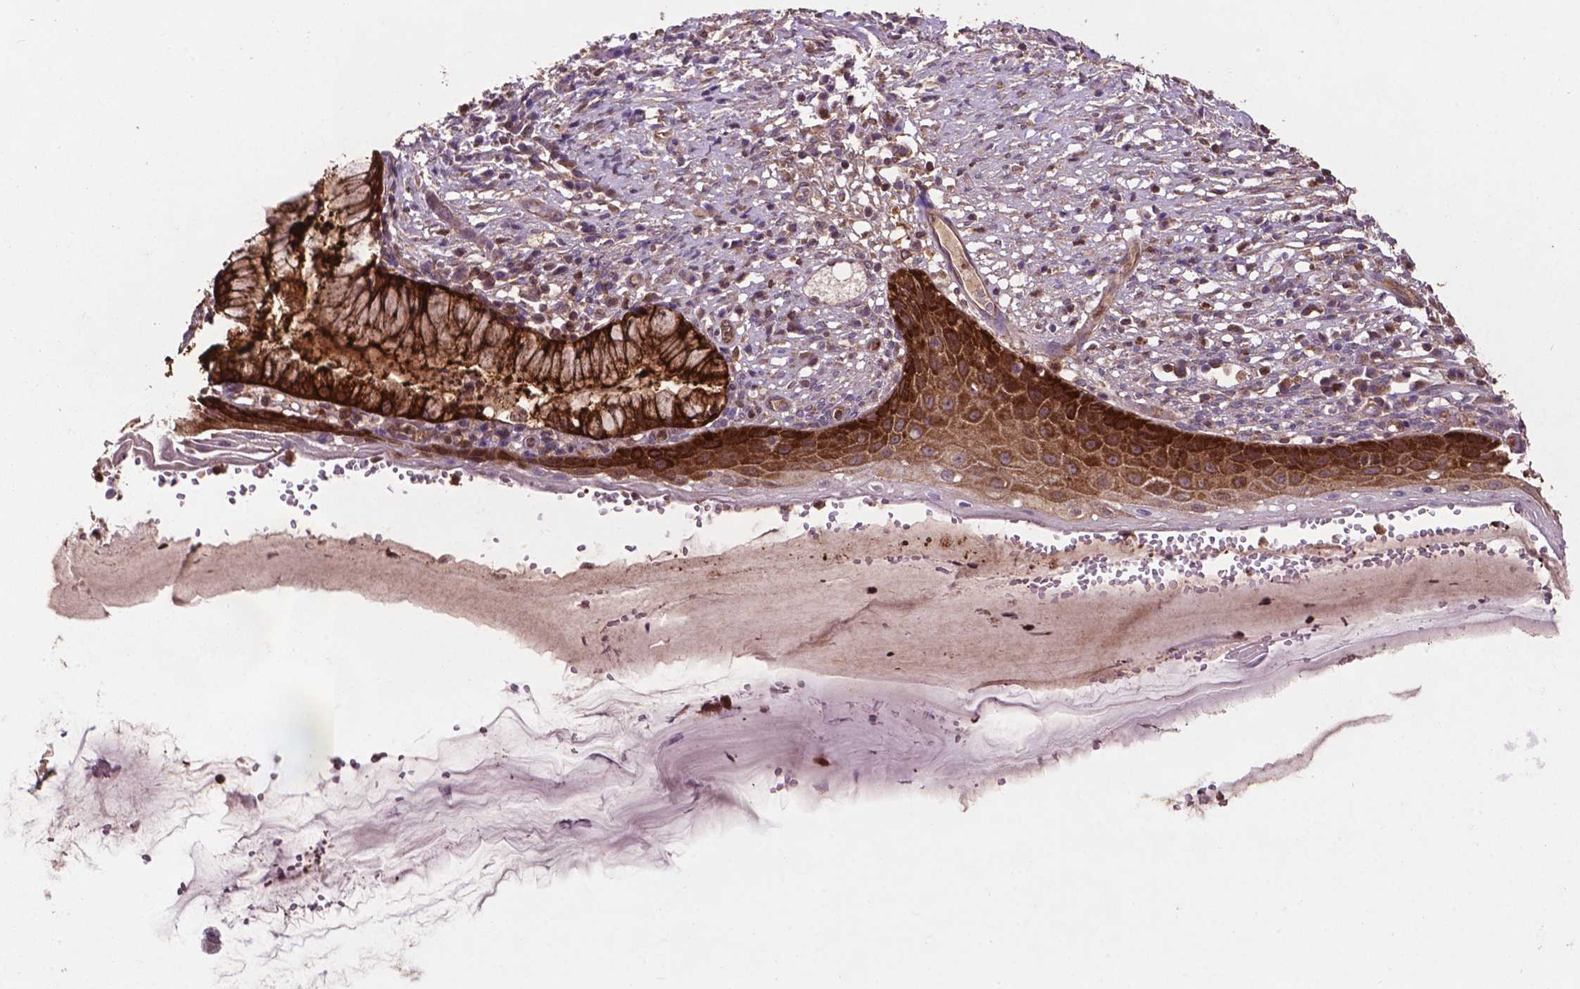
{"staining": {"intensity": "strong", "quantity": ">75%", "location": "cytoplasmic/membranous"}, "tissue": "cervix", "cell_type": "Glandular cells", "image_type": "normal", "snomed": [{"axis": "morphology", "description": "Normal tissue, NOS"}, {"axis": "topography", "description": "Cervix"}], "caption": "The image reveals a brown stain indicating the presence of a protein in the cytoplasmic/membranous of glandular cells in cervix. The protein is shown in brown color, while the nuclei are stained blue.", "gene": "SMAD3", "patient": {"sex": "female", "age": 37}}